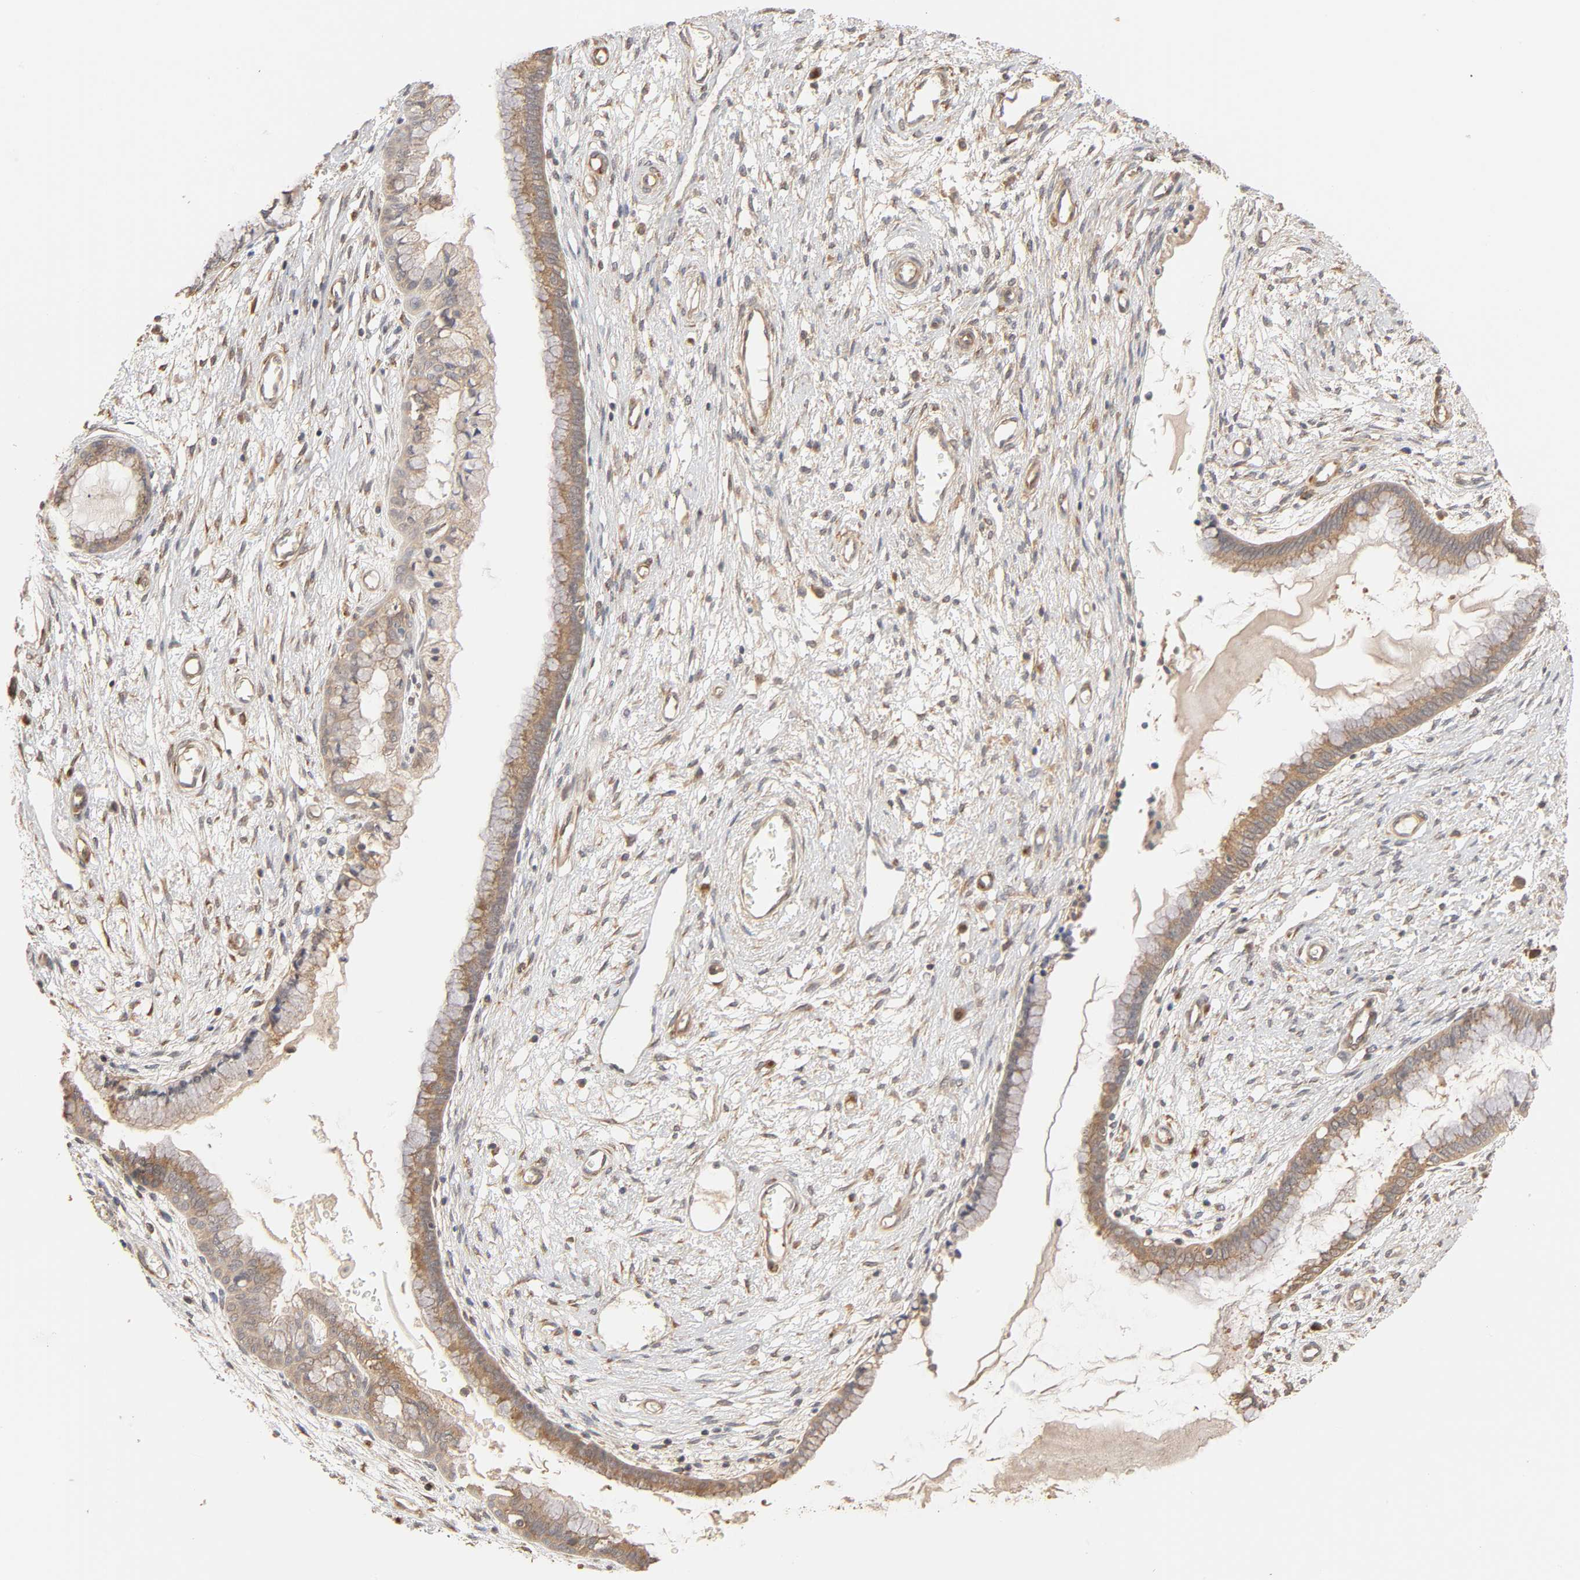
{"staining": {"intensity": "strong", "quantity": ">75%", "location": "cytoplasmic/membranous"}, "tissue": "cervix", "cell_type": "Glandular cells", "image_type": "normal", "snomed": [{"axis": "morphology", "description": "Normal tissue, NOS"}, {"axis": "topography", "description": "Cervix"}], "caption": "This micrograph exhibits immunohistochemistry staining of normal cervix, with high strong cytoplasmic/membranous positivity in about >75% of glandular cells.", "gene": "EPS8", "patient": {"sex": "female", "age": 55}}